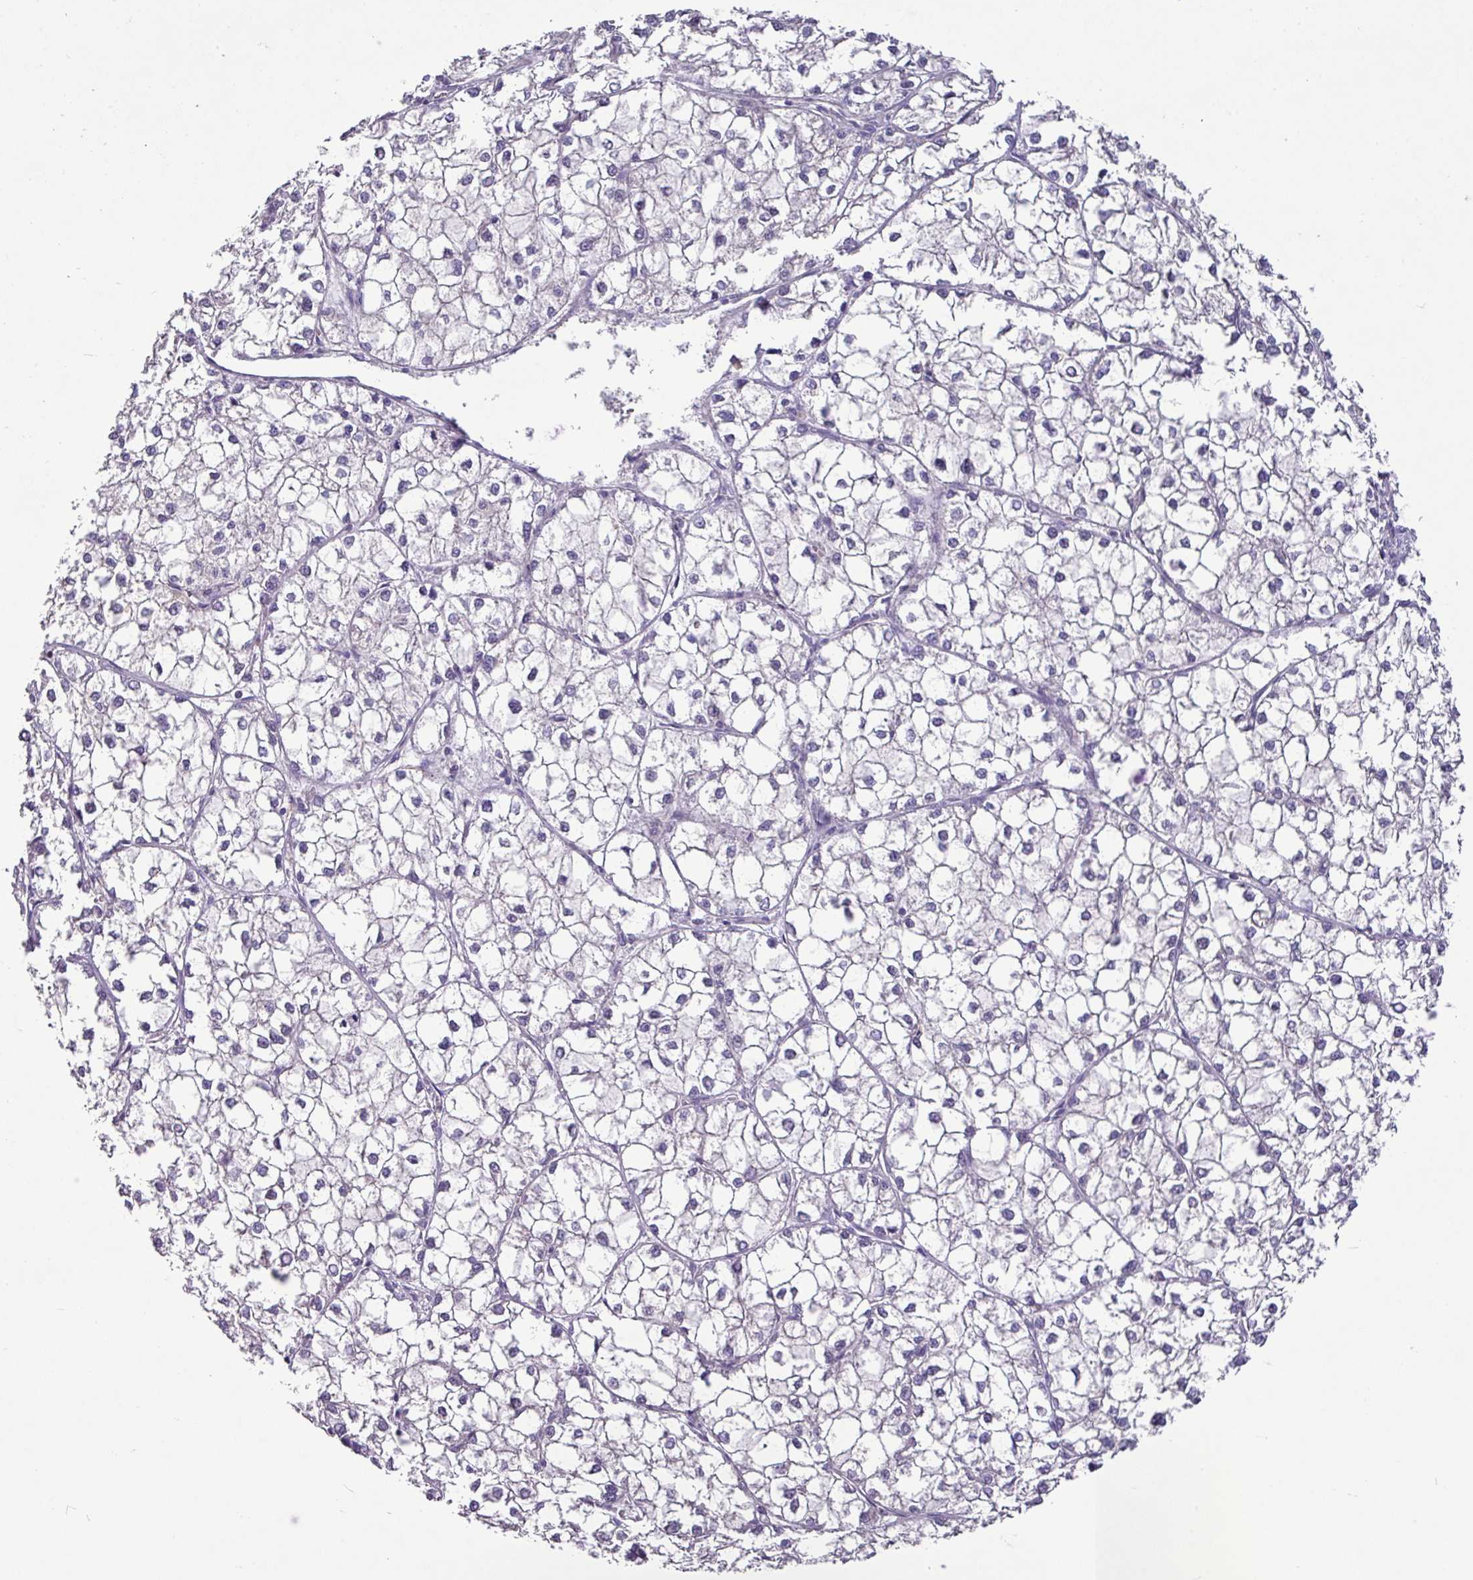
{"staining": {"intensity": "negative", "quantity": "none", "location": "none"}, "tissue": "liver cancer", "cell_type": "Tumor cells", "image_type": "cancer", "snomed": [{"axis": "morphology", "description": "Carcinoma, Hepatocellular, NOS"}, {"axis": "topography", "description": "Liver"}], "caption": "An image of liver hepatocellular carcinoma stained for a protein reveals no brown staining in tumor cells. (Brightfield microscopy of DAB immunohistochemistry (IHC) at high magnification).", "gene": "PAX8", "patient": {"sex": "female", "age": 43}}